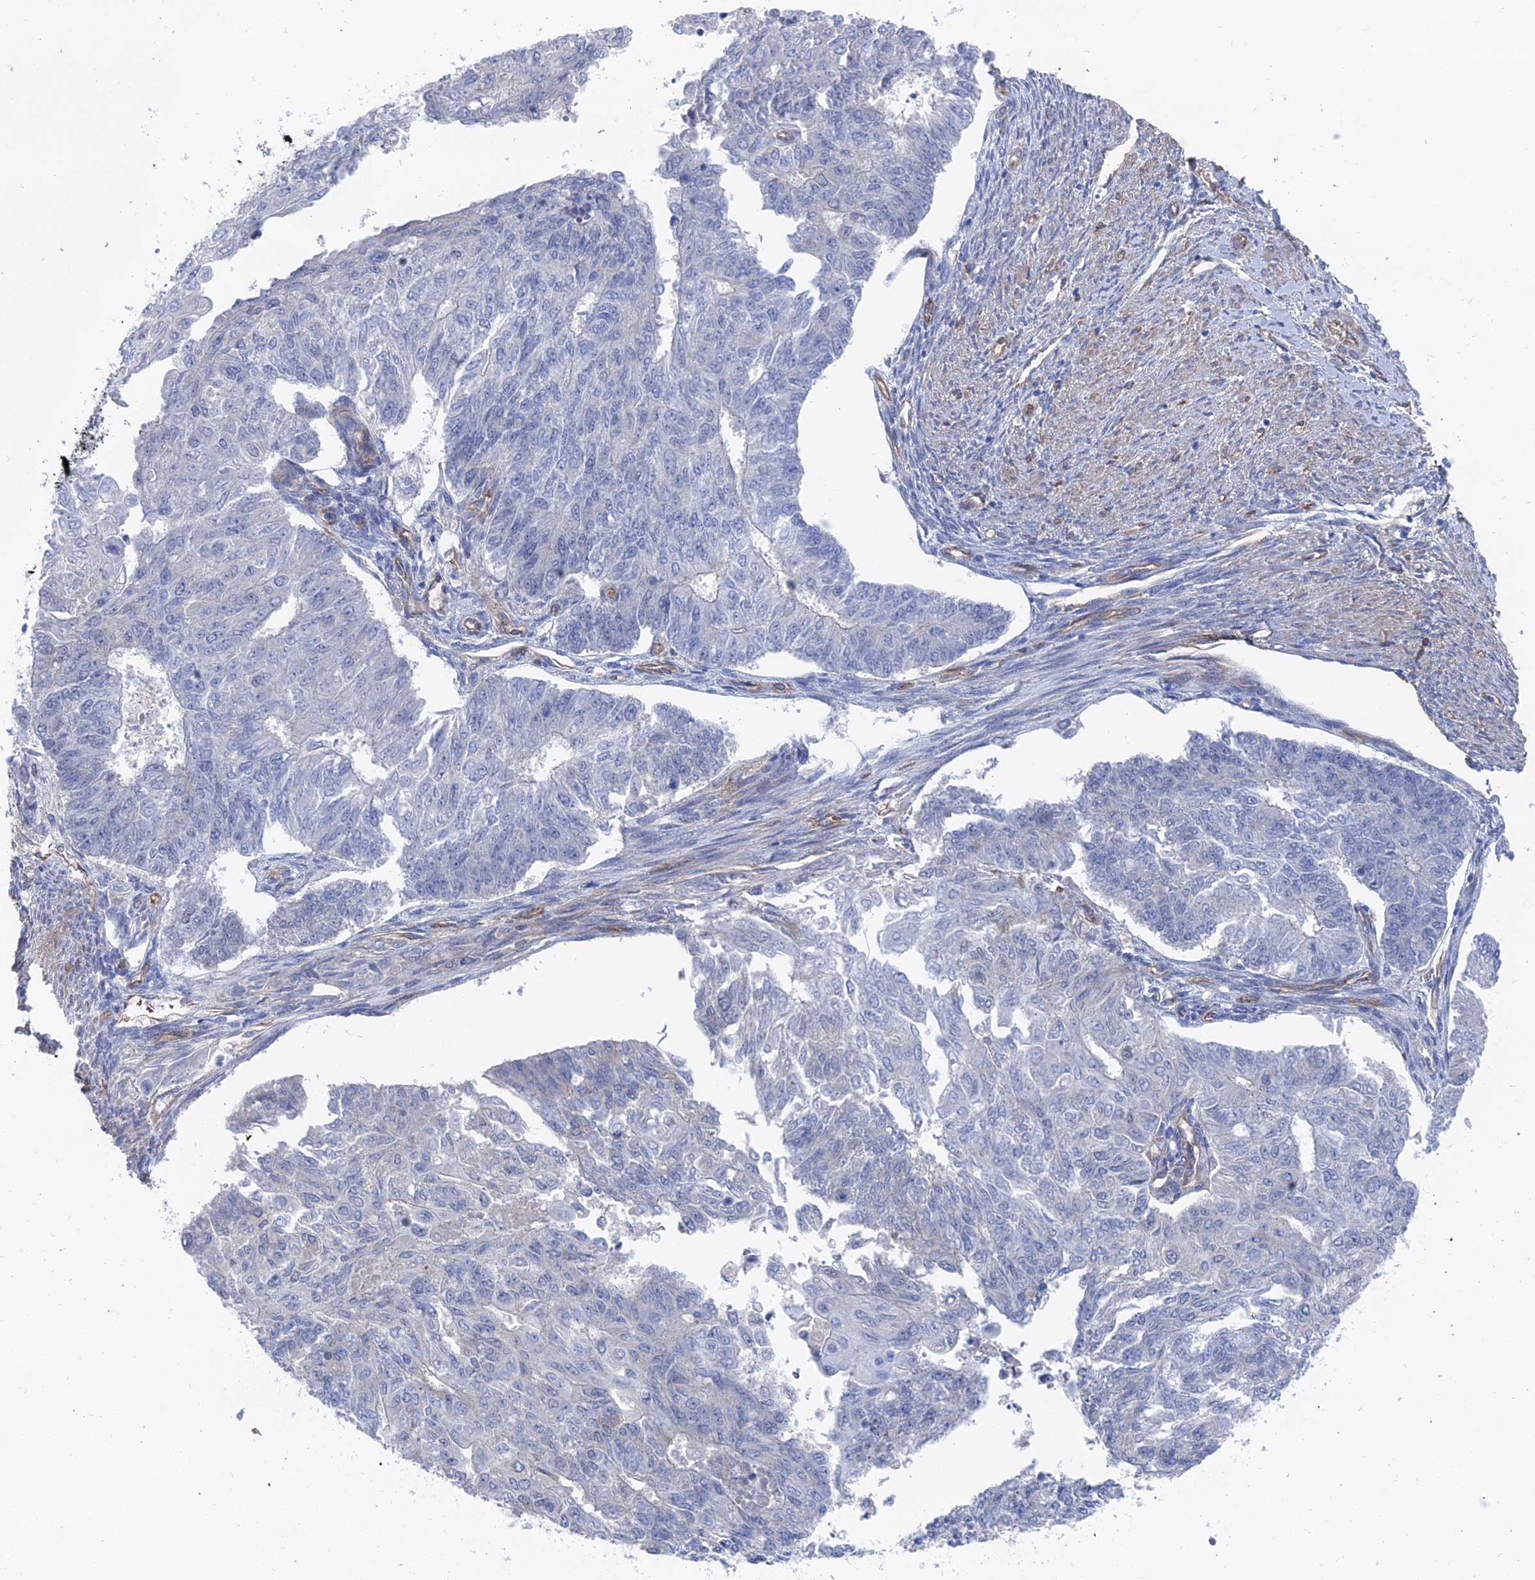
{"staining": {"intensity": "negative", "quantity": "none", "location": "none"}, "tissue": "endometrial cancer", "cell_type": "Tumor cells", "image_type": "cancer", "snomed": [{"axis": "morphology", "description": "Adenocarcinoma, NOS"}, {"axis": "topography", "description": "Endometrium"}], "caption": "The micrograph exhibits no staining of tumor cells in endometrial adenocarcinoma.", "gene": "ARAP3", "patient": {"sex": "female", "age": 32}}